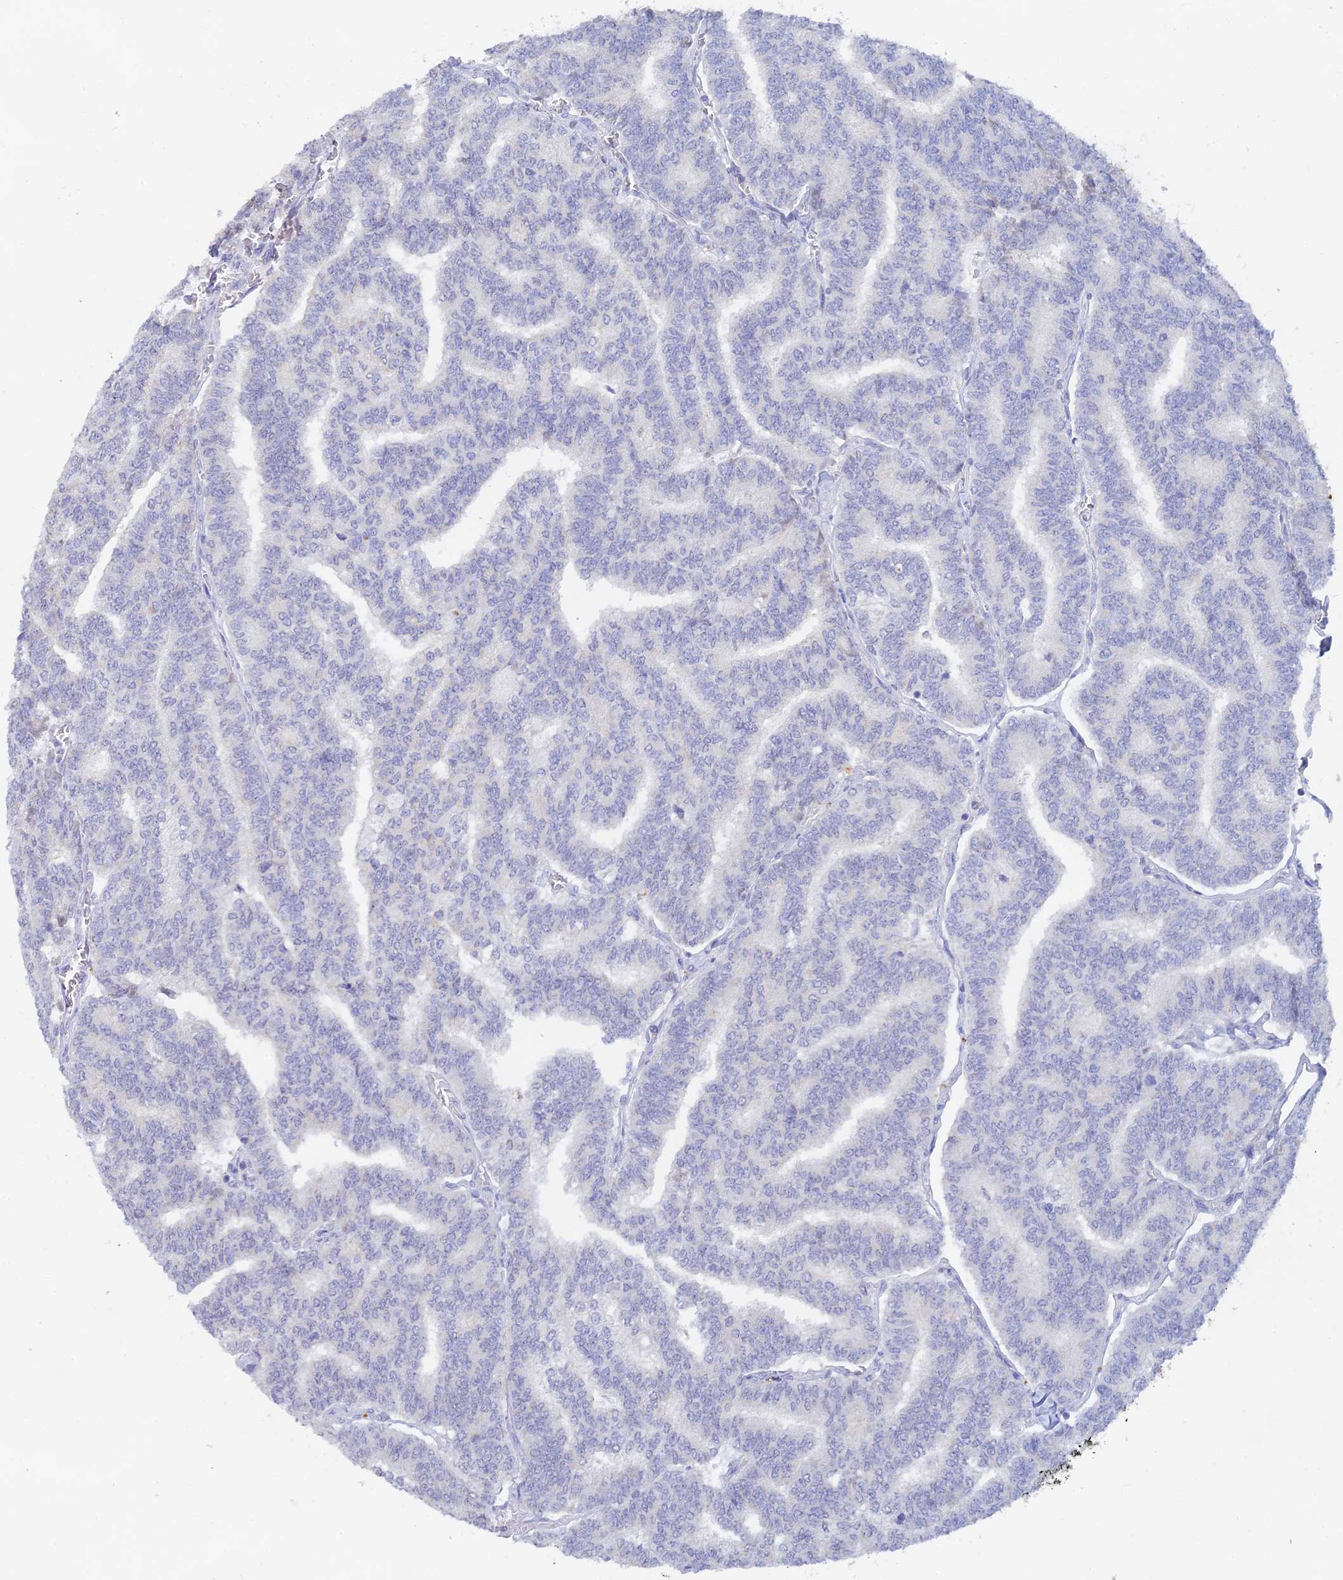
{"staining": {"intensity": "negative", "quantity": "none", "location": "none"}, "tissue": "thyroid cancer", "cell_type": "Tumor cells", "image_type": "cancer", "snomed": [{"axis": "morphology", "description": "Papillary adenocarcinoma, NOS"}, {"axis": "topography", "description": "Thyroid gland"}], "caption": "The immunohistochemistry (IHC) micrograph has no significant positivity in tumor cells of papillary adenocarcinoma (thyroid) tissue. (Stains: DAB immunohistochemistry (IHC) with hematoxylin counter stain, Microscopy: brightfield microscopy at high magnification).", "gene": "LRIF1", "patient": {"sex": "female", "age": 35}}